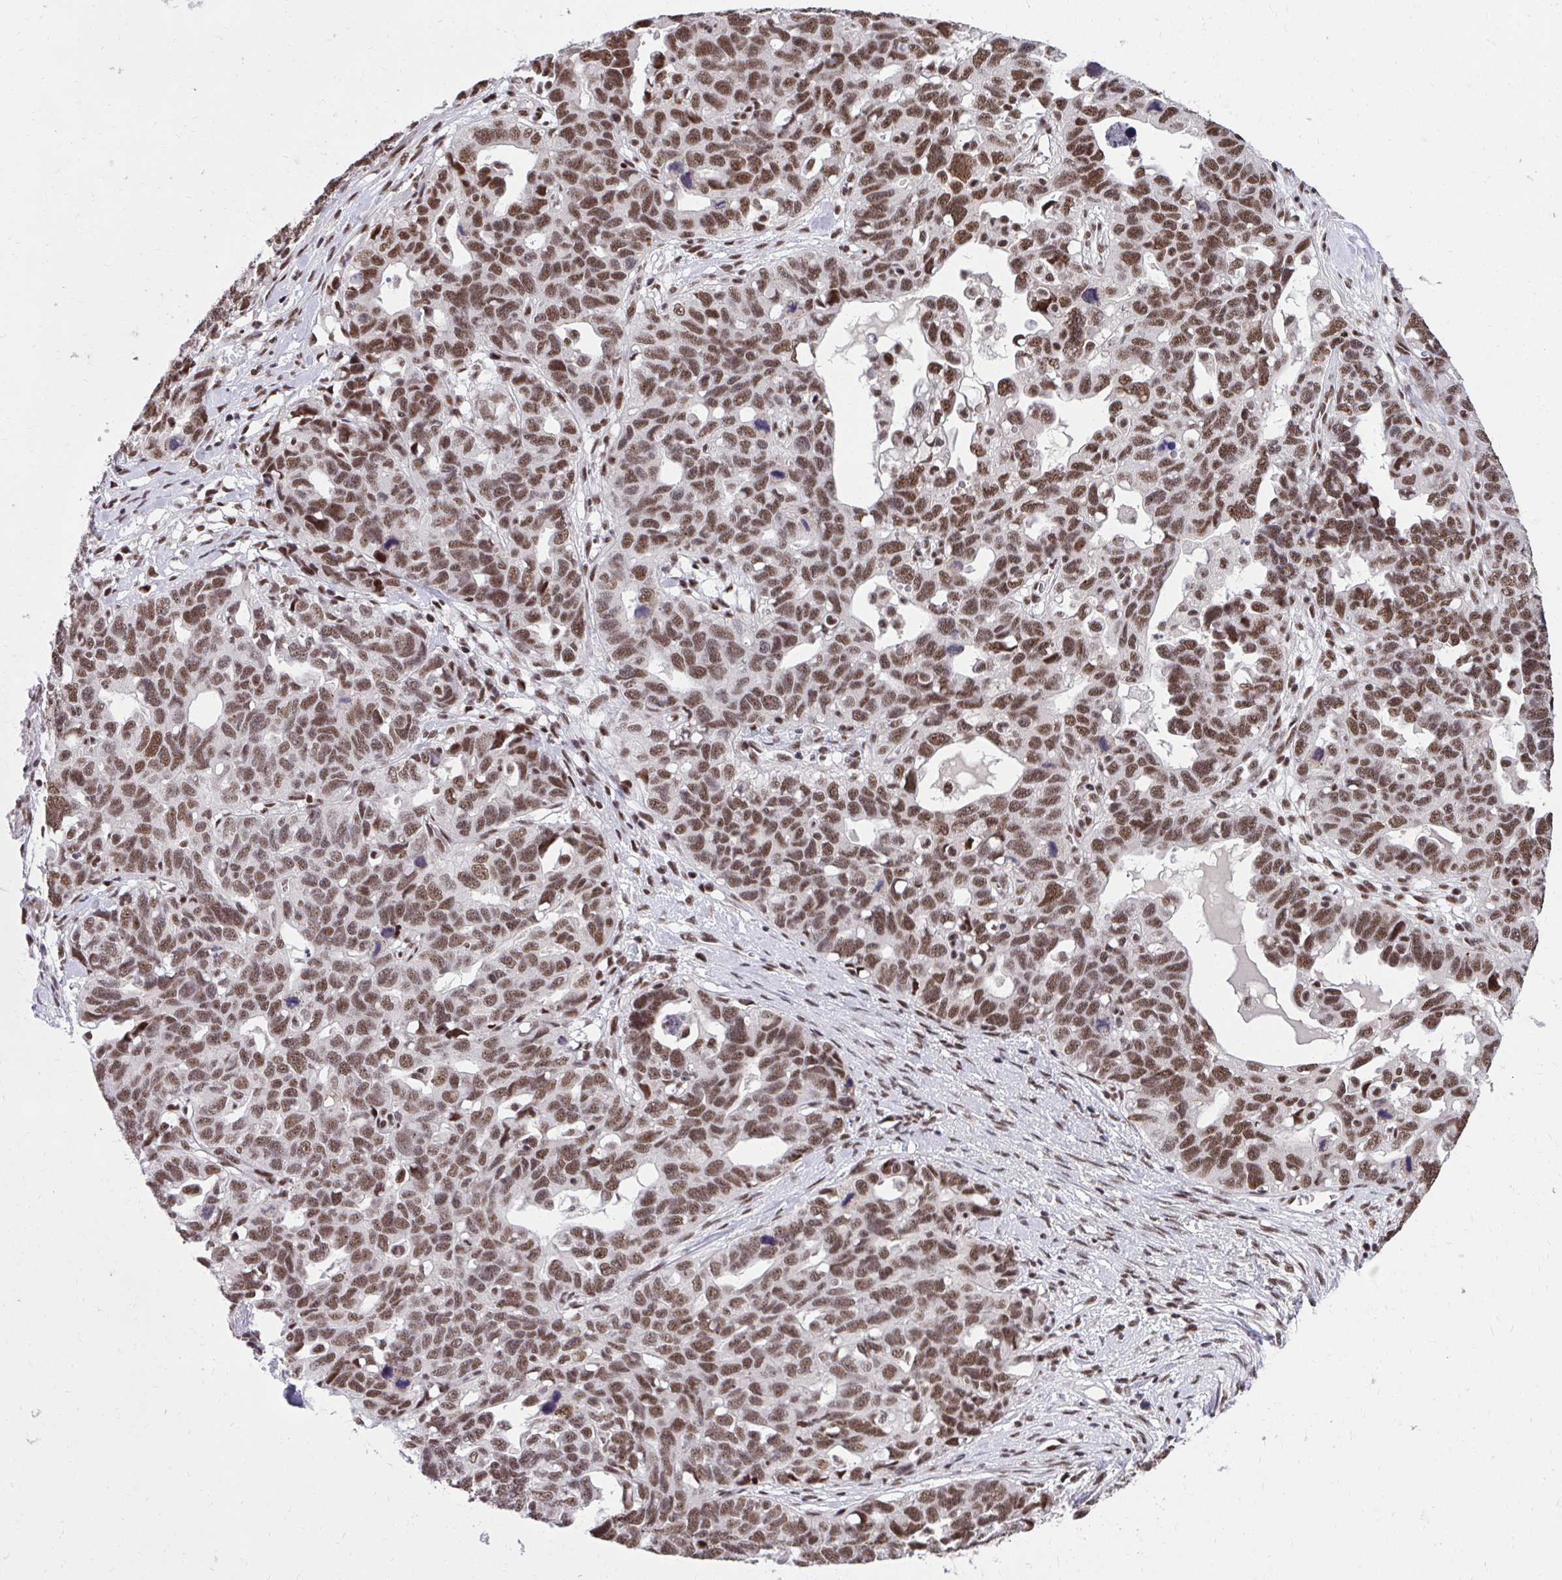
{"staining": {"intensity": "moderate", "quantity": ">75%", "location": "nuclear"}, "tissue": "ovarian cancer", "cell_type": "Tumor cells", "image_type": "cancer", "snomed": [{"axis": "morphology", "description": "Cystadenocarcinoma, serous, NOS"}, {"axis": "topography", "description": "Ovary"}], "caption": "Ovarian cancer tissue displays moderate nuclear staining in about >75% of tumor cells, visualized by immunohistochemistry.", "gene": "SYNE4", "patient": {"sex": "female", "age": 69}}